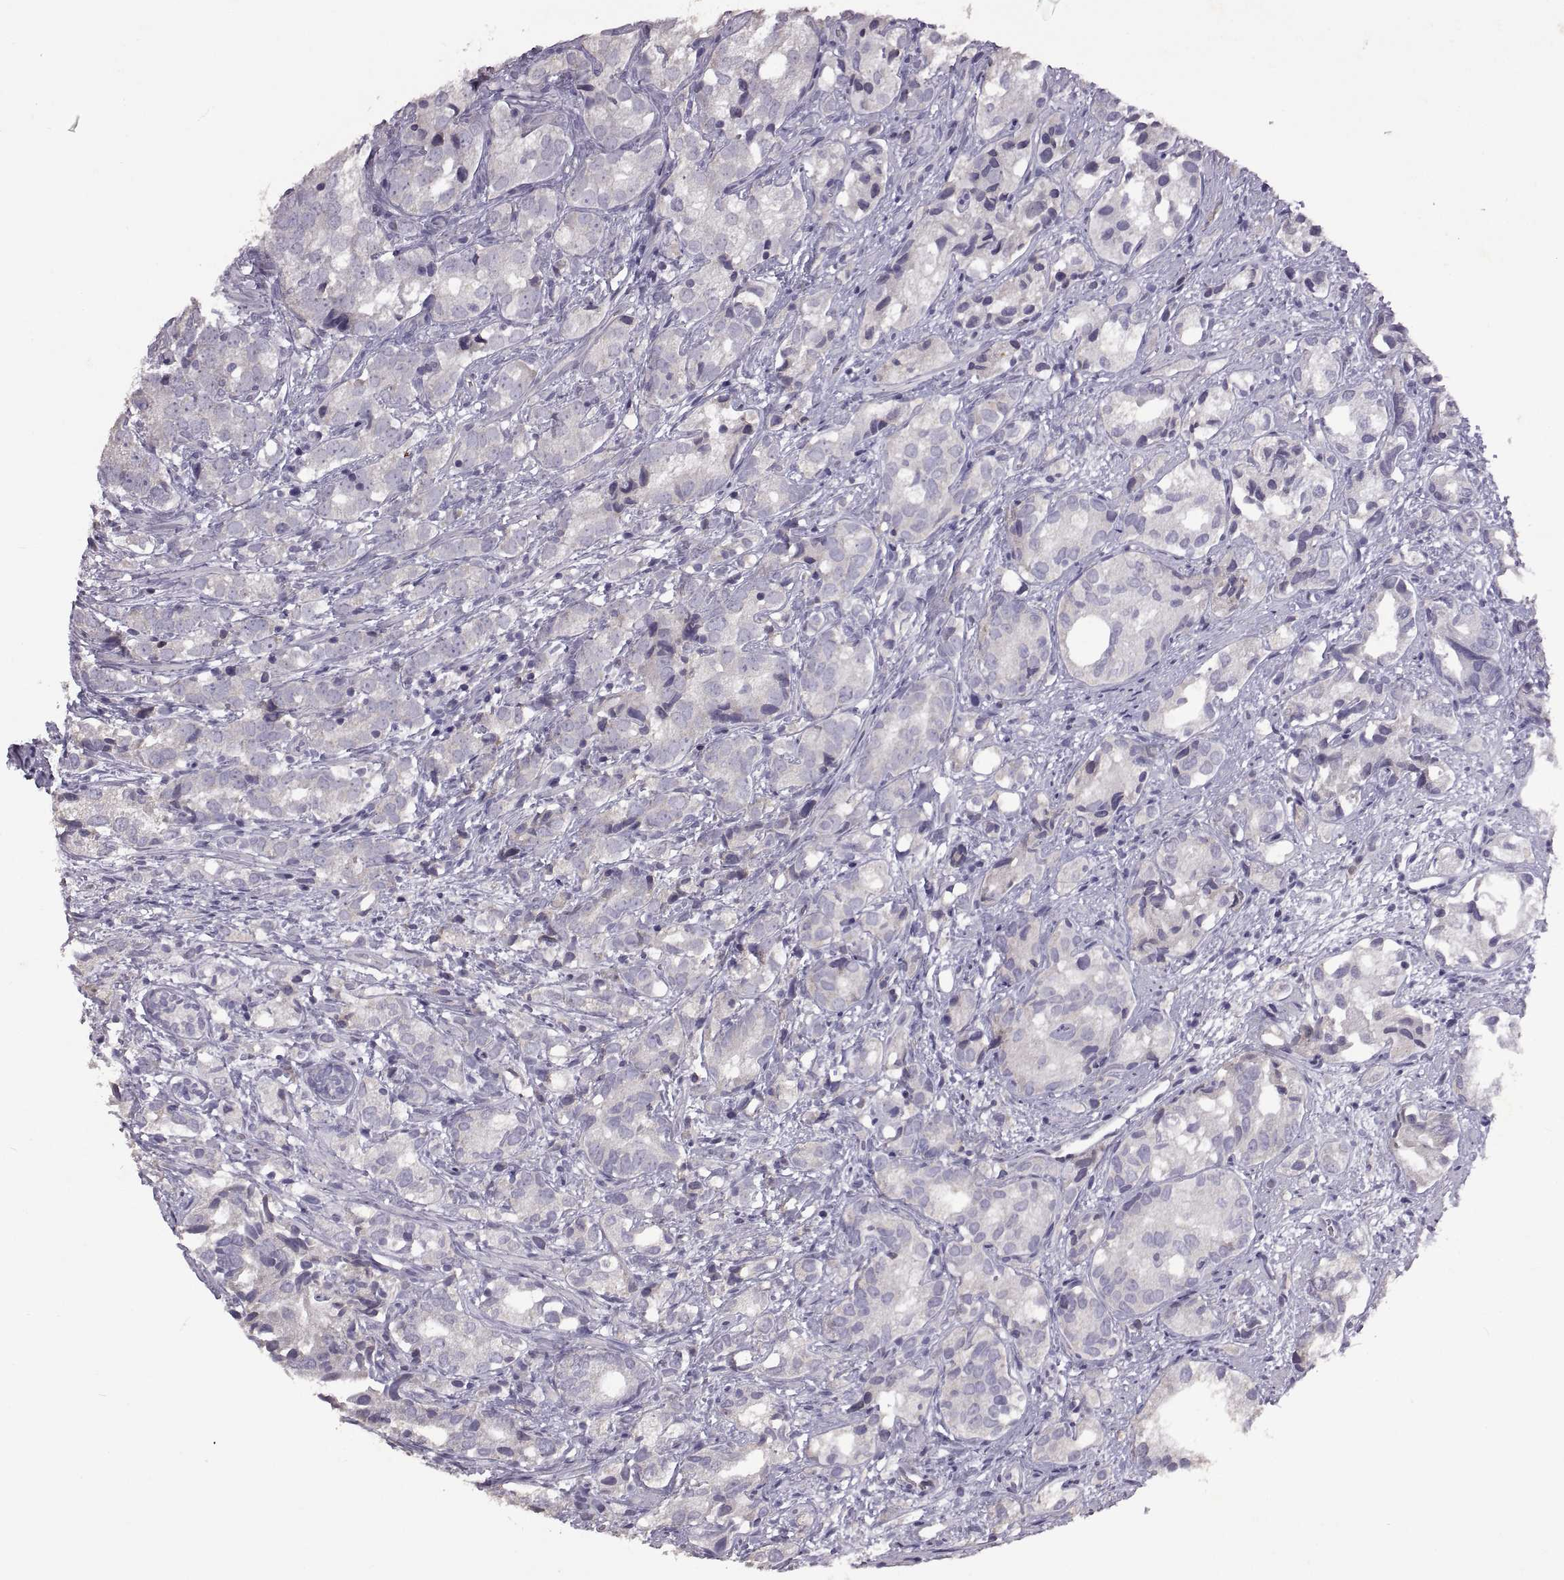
{"staining": {"intensity": "negative", "quantity": "none", "location": "none"}, "tissue": "prostate cancer", "cell_type": "Tumor cells", "image_type": "cancer", "snomed": [{"axis": "morphology", "description": "Adenocarcinoma, High grade"}, {"axis": "topography", "description": "Prostate"}], "caption": "IHC photomicrograph of neoplastic tissue: prostate cancer (adenocarcinoma (high-grade)) stained with DAB reveals no significant protein positivity in tumor cells.", "gene": "DEFB136", "patient": {"sex": "male", "age": 82}}